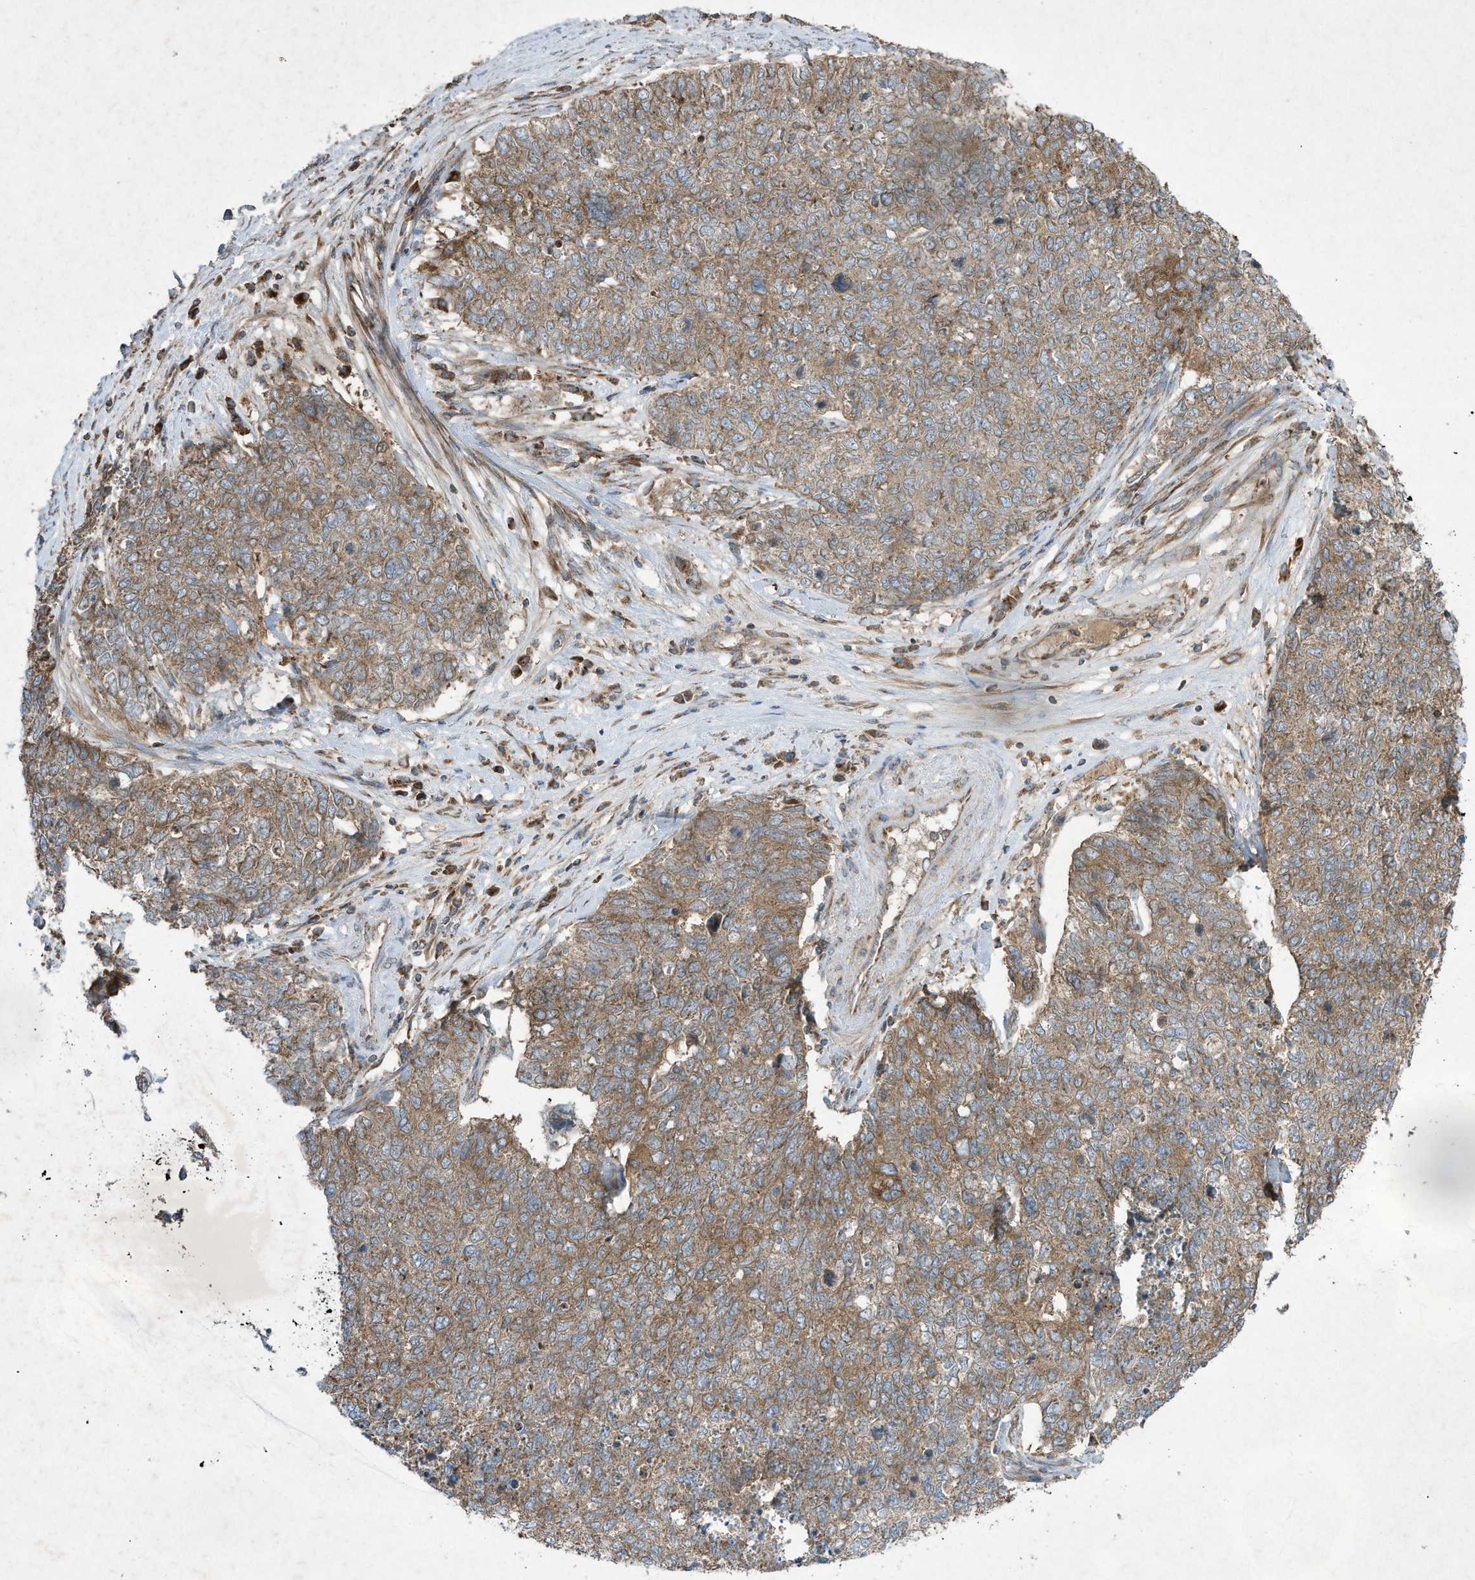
{"staining": {"intensity": "moderate", "quantity": ">75%", "location": "cytoplasmic/membranous"}, "tissue": "cervical cancer", "cell_type": "Tumor cells", "image_type": "cancer", "snomed": [{"axis": "morphology", "description": "Squamous cell carcinoma, NOS"}, {"axis": "topography", "description": "Cervix"}], "caption": "Brown immunohistochemical staining in cervical squamous cell carcinoma exhibits moderate cytoplasmic/membranous positivity in about >75% of tumor cells.", "gene": "SYNJ2", "patient": {"sex": "female", "age": 63}}